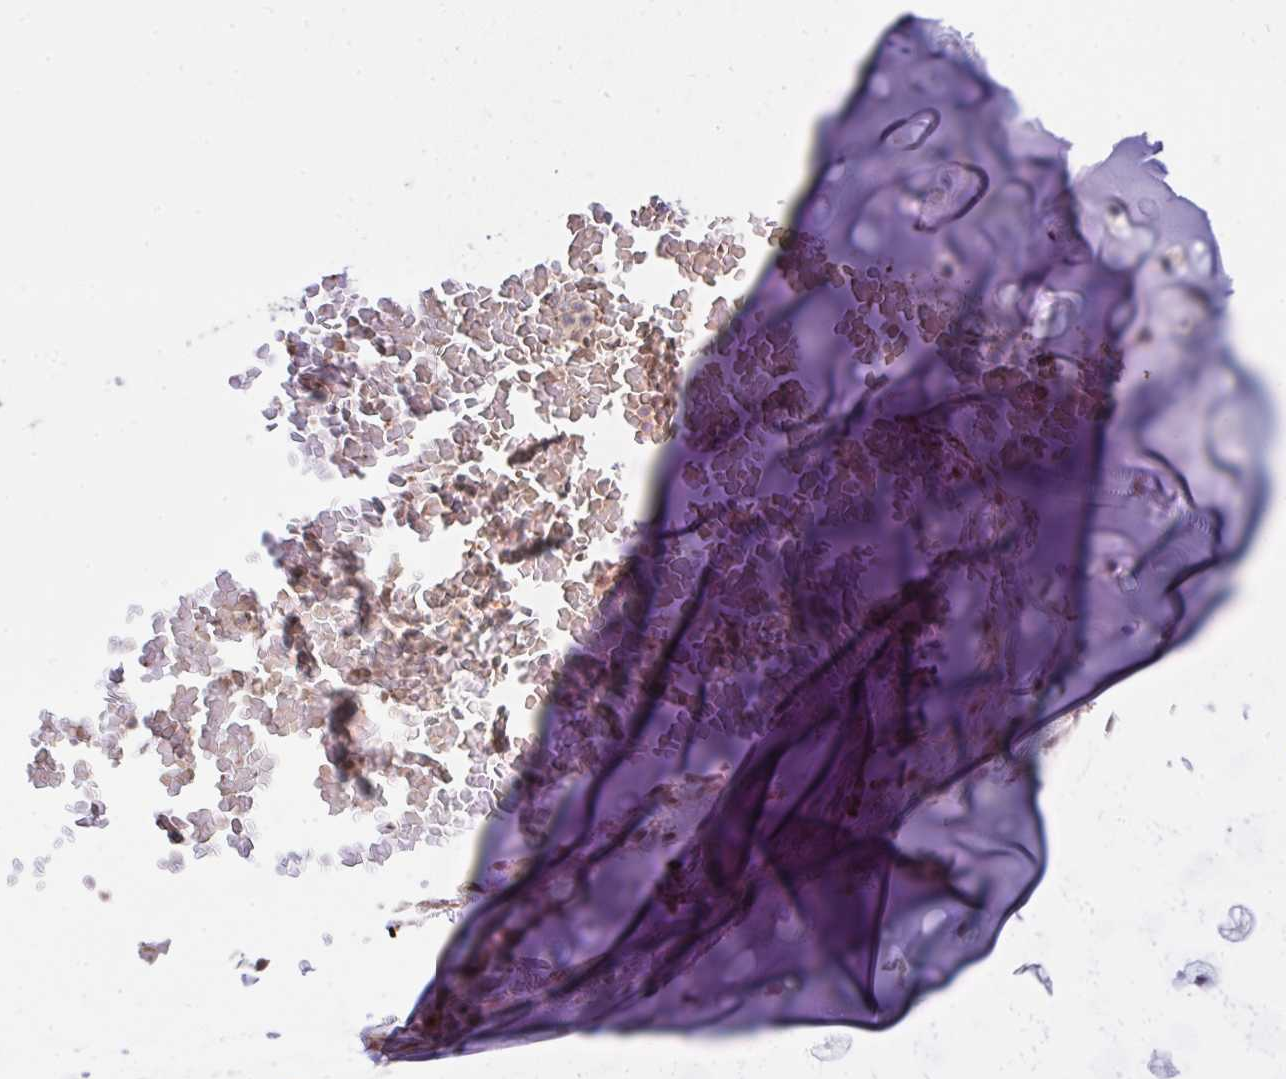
{"staining": {"intensity": "moderate", "quantity": ">75%", "location": "nuclear"}, "tissue": "soft tissue", "cell_type": "Chondrocytes", "image_type": "normal", "snomed": [{"axis": "morphology", "description": "Normal tissue, NOS"}, {"axis": "topography", "description": "Lymph node"}, {"axis": "topography", "description": "Bronchus"}], "caption": "Immunohistochemistry (IHC) image of benign human soft tissue stained for a protein (brown), which reveals medium levels of moderate nuclear positivity in approximately >75% of chondrocytes.", "gene": "SAP30", "patient": {"sex": "male", "age": 56}}